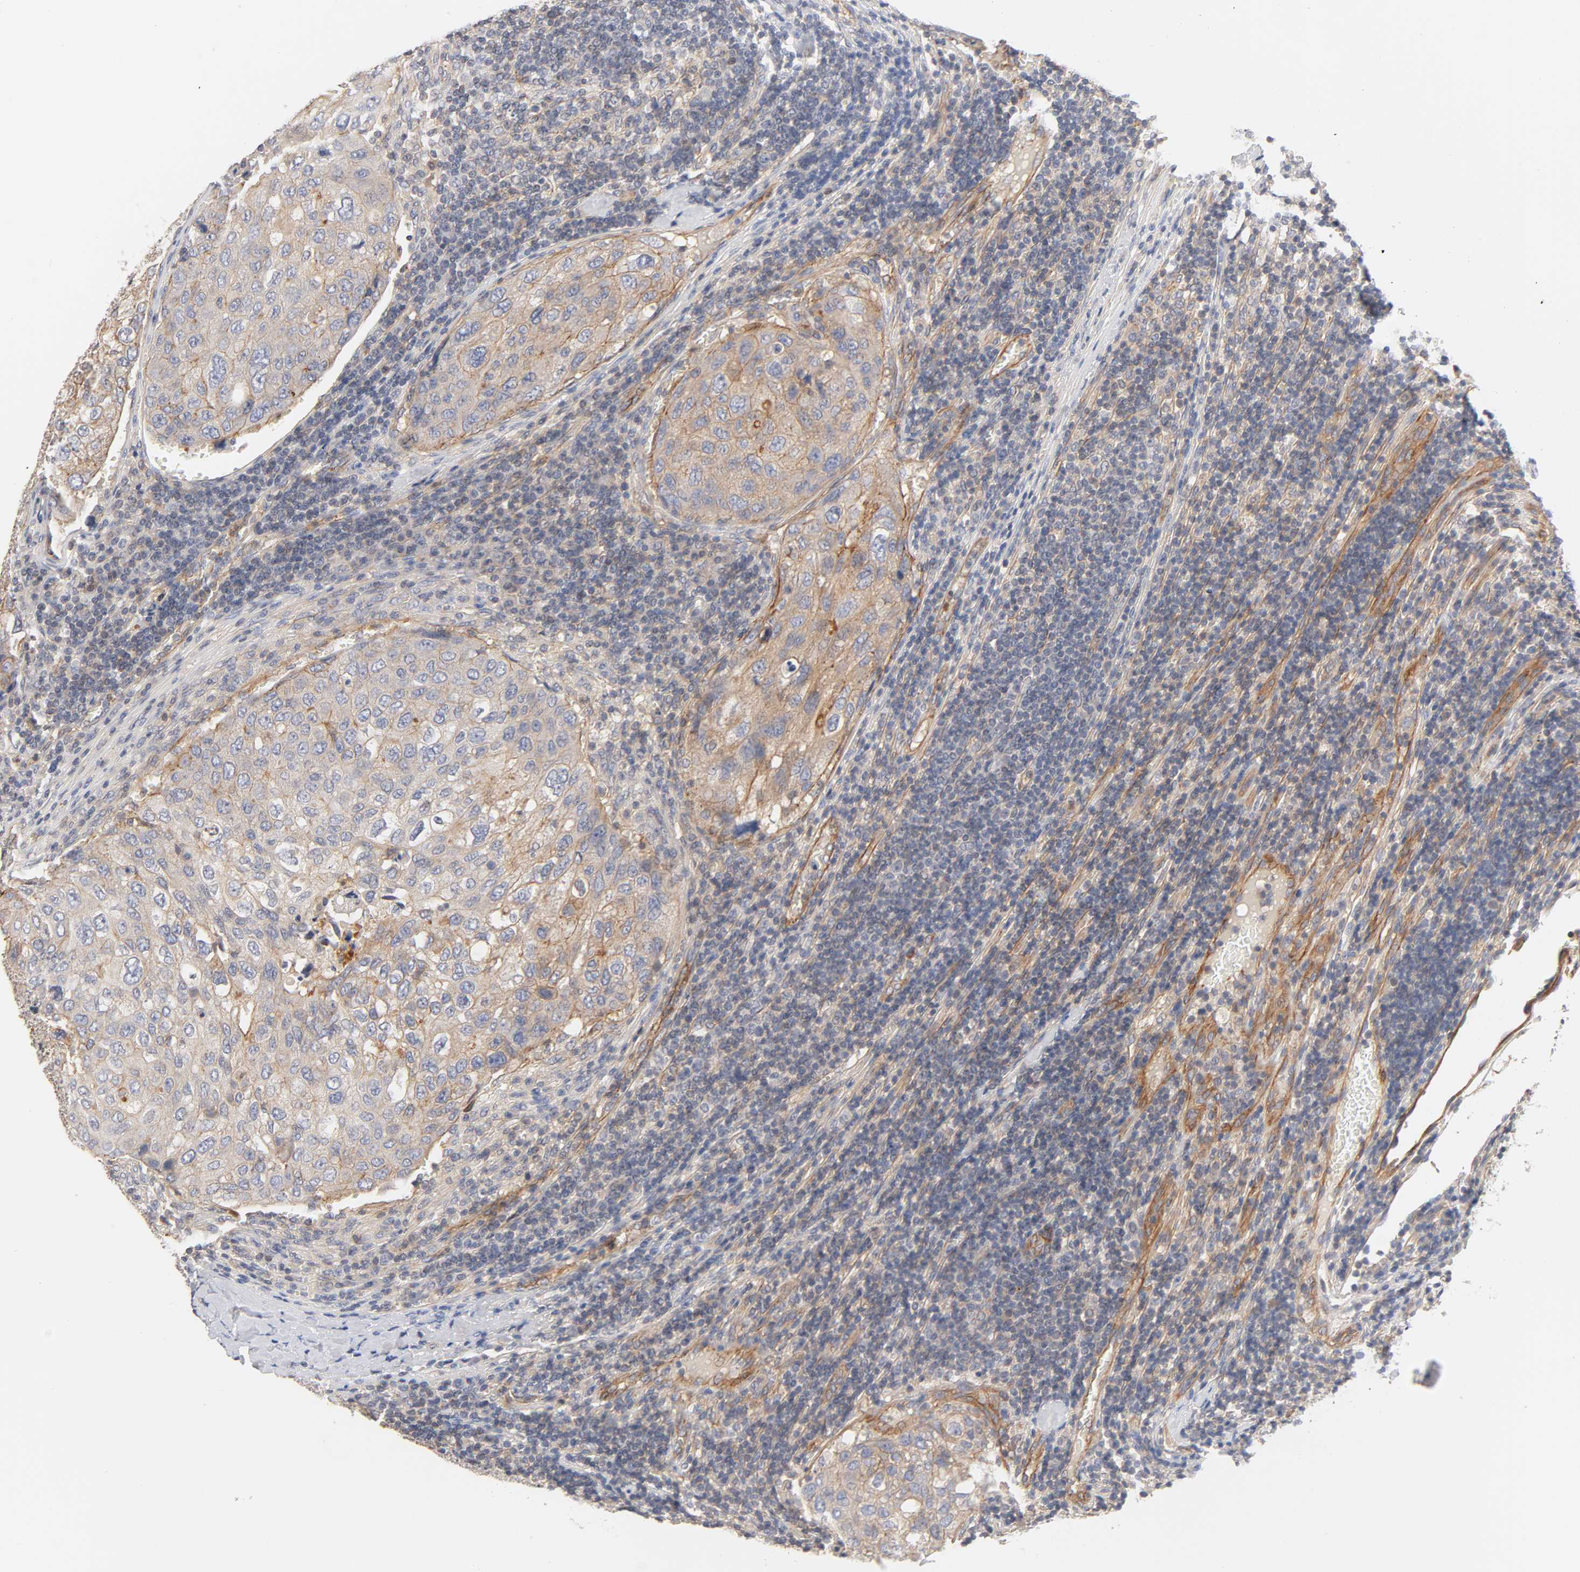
{"staining": {"intensity": "moderate", "quantity": ">75%", "location": "cytoplasmic/membranous"}, "tissue": "urothelial cancer", "cell_type": "Tumor cells", "image_type": "cancer", "snomed": [{"axis": "morphology", "description": "Urothelial carcinoma, High grade"}, {"axis": "topography", "description": "Lymph node"}, {"axis": "topography", "description": "Urinary bladder"}], "caption": "DAB immunohistochemical staining of human urothelial cancer demonstrates moderate cytoplasmic/membranous protein expression in approximately >75% of tumor cells. The staining was performed using DAB to visualize the protein expression in brown, while the nuclei were stained in blue with hematoxylin (Magnification: 20x).", "gene": "STRN3", "patient": {"sex": "male", "age": 51}}